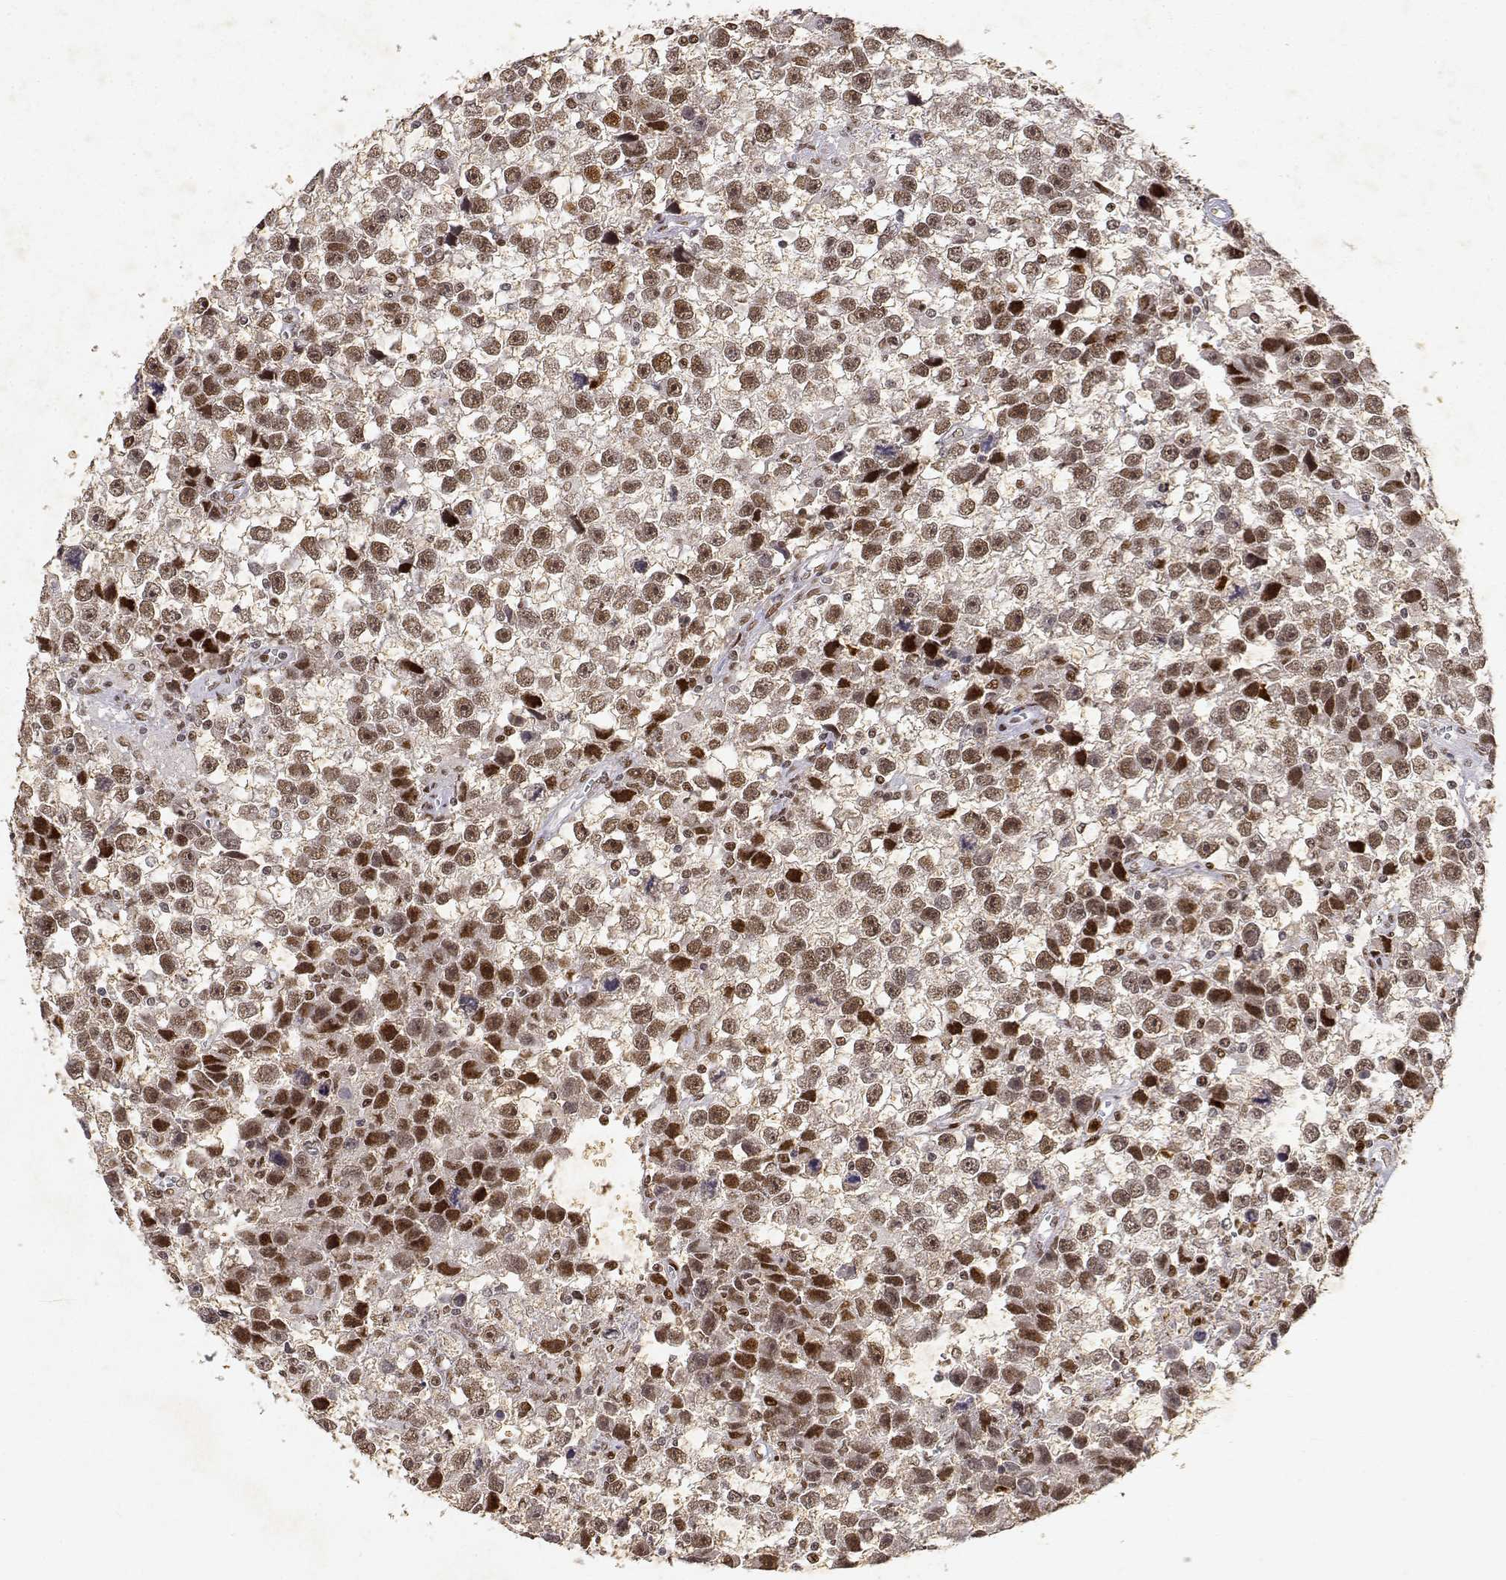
{"staining": {"intensity": "moderate", "quantity": ">75%", "location": "nuclear"}, "tissue": "testis cancer", "cell_type": "Tumor cells", "image_type": "cancer", "snomed": [{"axis": "morphology", "description": "Seminoma, NOS"}, {"axis": "topography", "description": "Testis"}], "caption": "This micrograph exhibits immunohistochemistry staining of testis seminoma, with medium moderate nuclear positivity in about >75% of tumor cells.", "gene": "RSF1", "patient": {"sex": "male", "age": 43}}